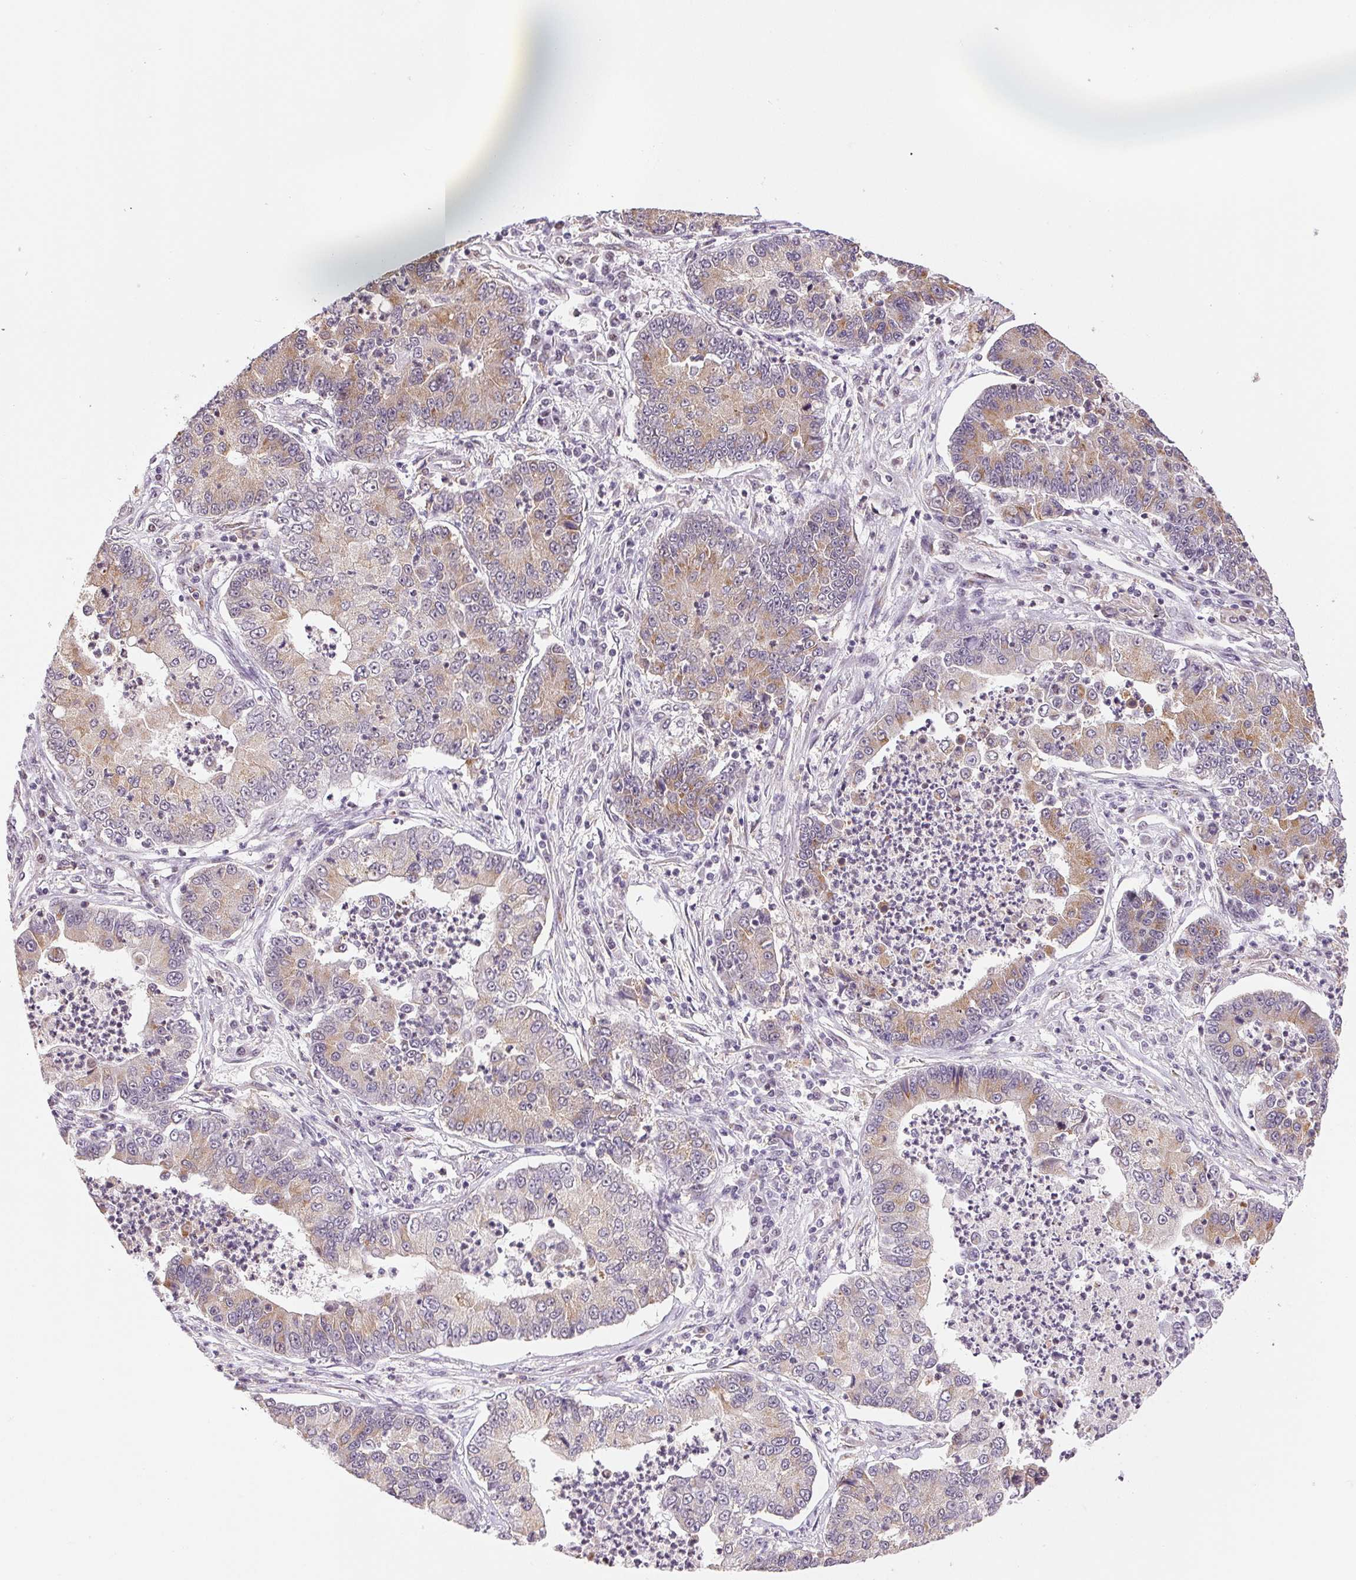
{"staining": {"intensity": "weak", "quantity": "25%-75%", "location": "cytoplasmic/membranous"}, "tissue": "lung cancer", "cell_type": "Tumor cells", "image_type": "cancer", "snomed": [{"axis": "morphology", "description": "Adenocarcinoma, NOS"}, {"axis": "topography", "description": "Lung"}], "caption": "Protein analysis of lung adenocarcinoma tissue reveals weak cytoplasmic/membranous positivity in about 25%-75% of tumor cells.", "gene": "GRHL3", "patient": {"sex": "female", "age": 57}}